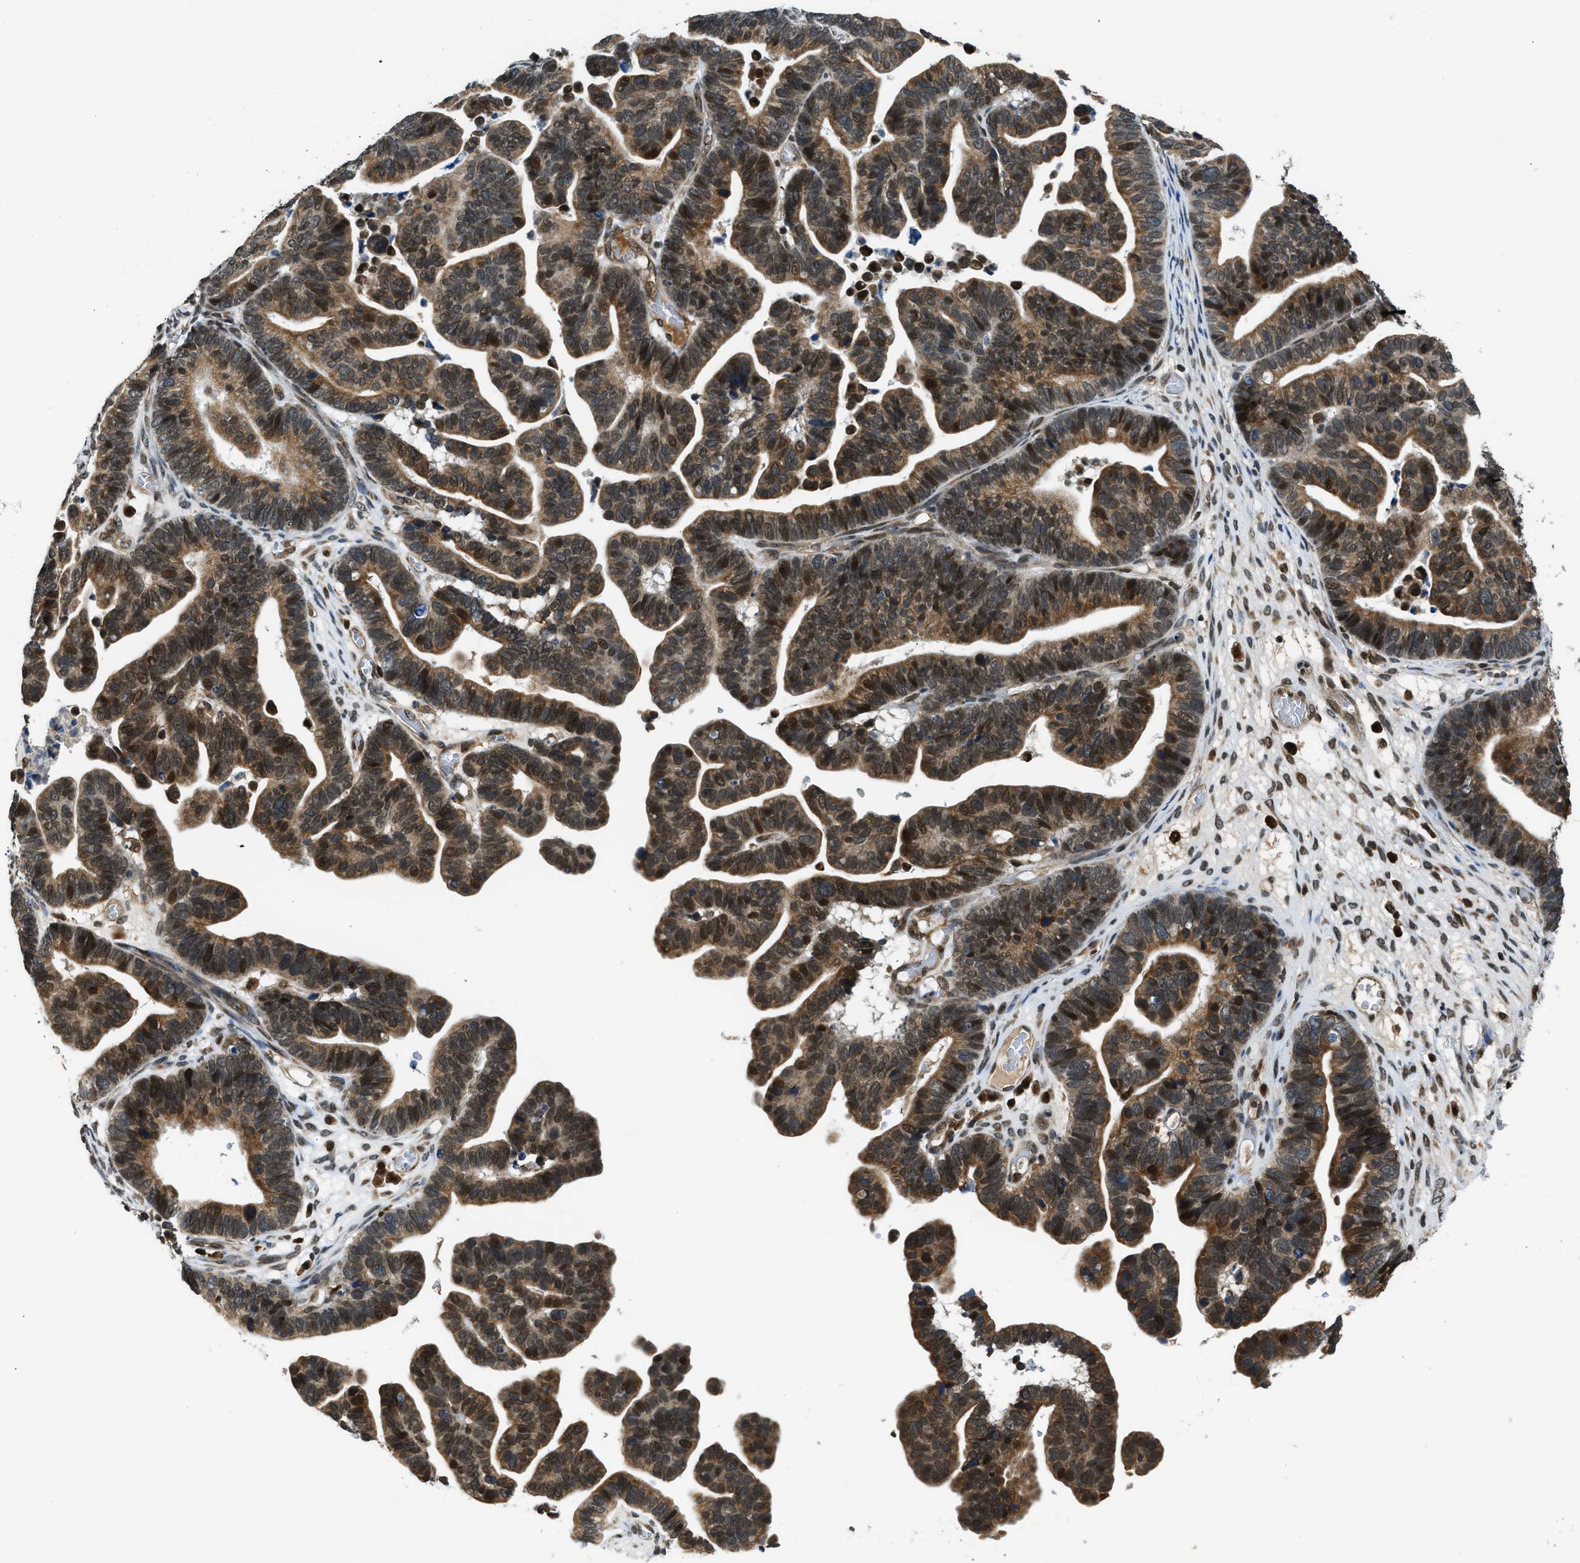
{"staining": {"intensity": "moderate", "quantity": ">75%", "location": "cytoplasmic/membranous,nuclear"}, "tissue": "ovarian cancer", "cell_type": "Tumor cells", "image_type": "cancer", "snomed": [{"axis": "morphology", "description": "Cystadenocarcinoma, serous, NOS"}, {"axis": "topography", "description": "Ovary"}], "caption": "Serous cystadenocarcinoma (ovarian) stained for a protein shows moderate cytoplasmic/membranous and nuclear positivity in tumor cells.", "gene": "RETREG3", "patient": {"sex": "female", "age": 56}}